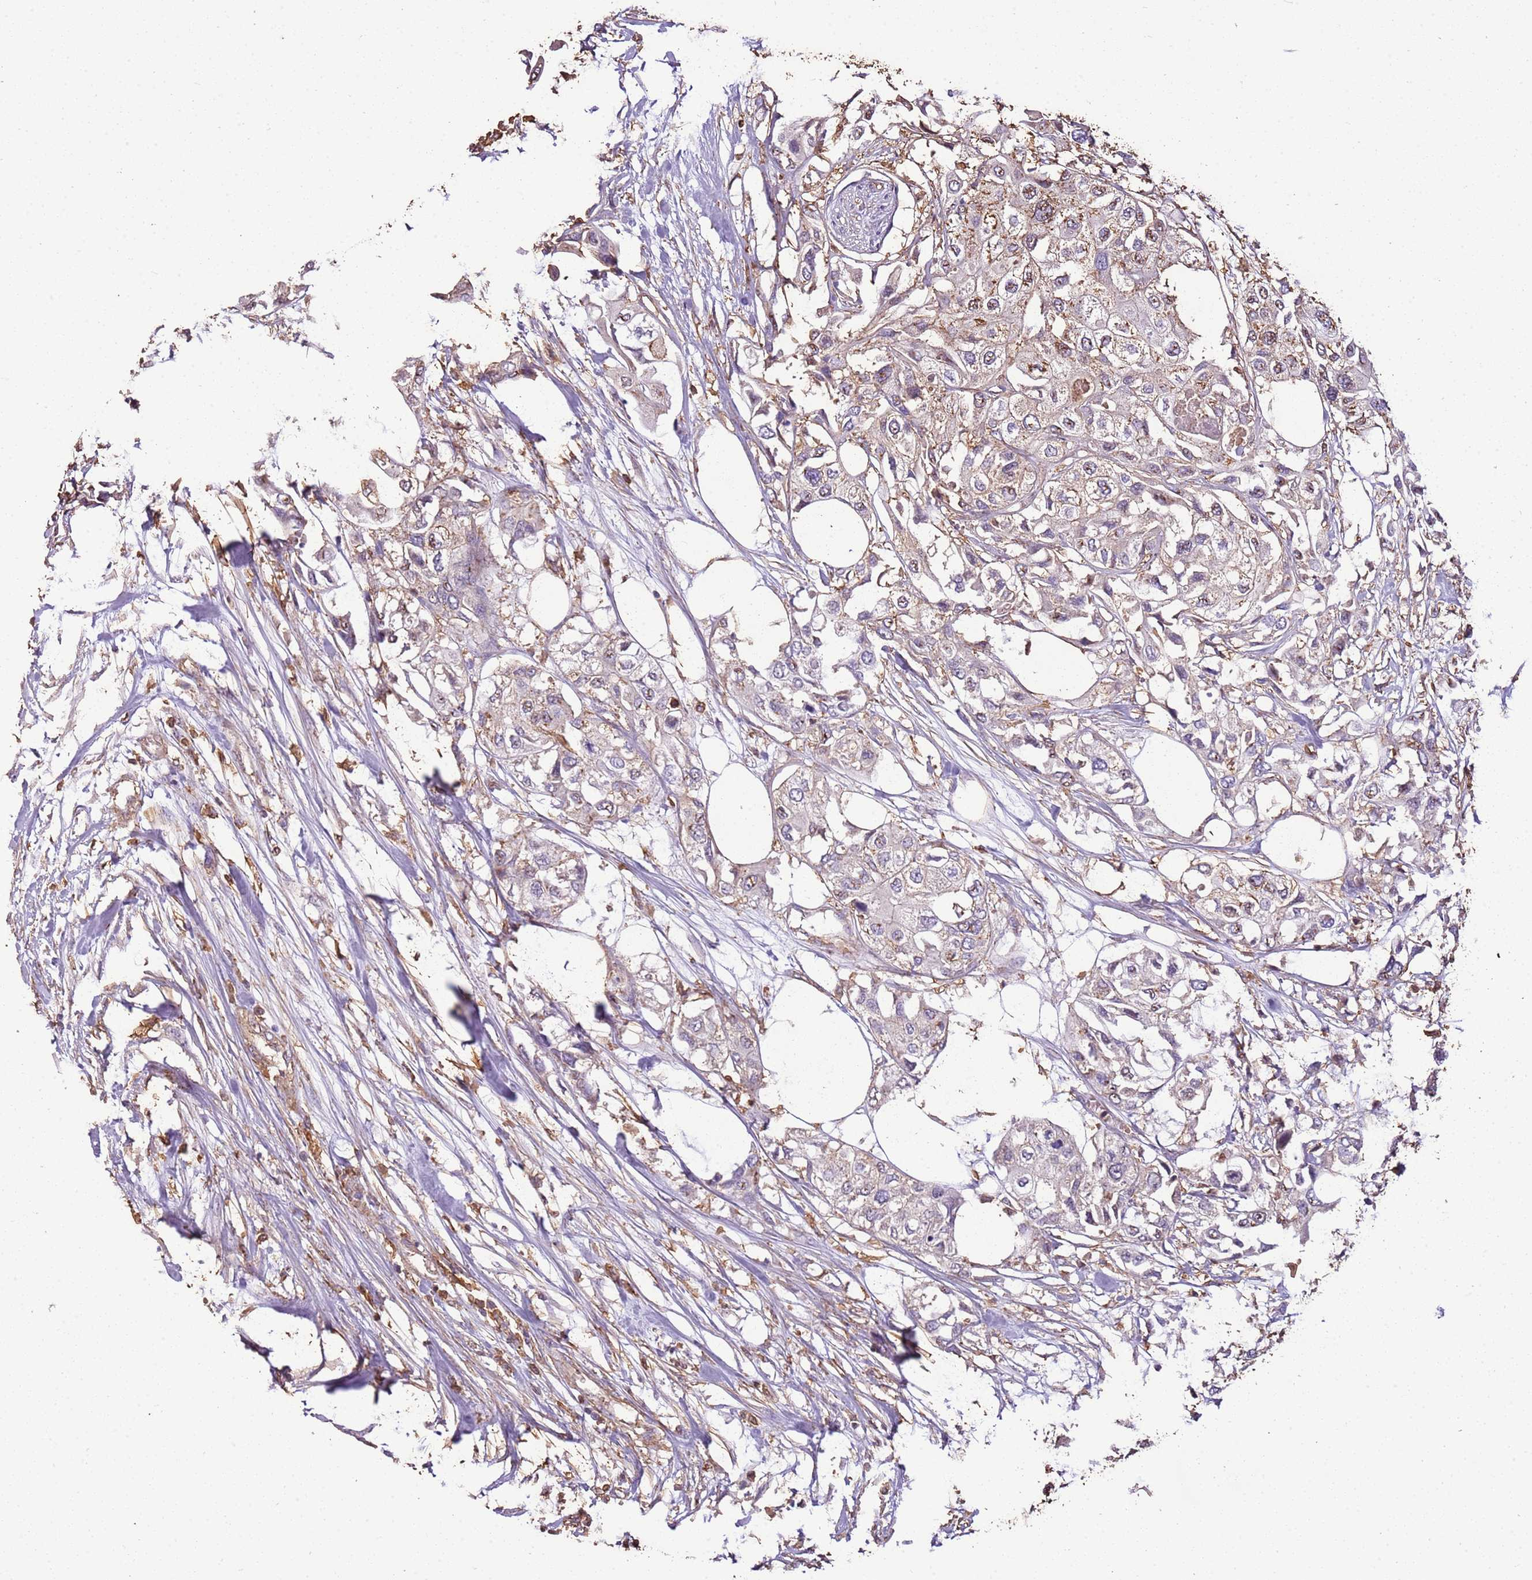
{"staining": {"intensity": "weak", "quantity": "25%-75%", "location": "cytoplasmic/membranous"}, "tissue": "urothelial cancer", "cell_type": "Tumor cells", "image_type": "cancer", "snomed": [{"axis": "morphology", "description": "Urothelial carcinoma, High grade"}, {"axis": "topography", "description": "Urinary bladder"}], "caption": "Urothelial cancer was stained to show a protein in brown. There is low levels of weak cytoplasmic/membranous positivity in approximately 25%-75% of tumor cells.", "gene": "ARL10", "patient": {"sex": "male", "age": 64}}